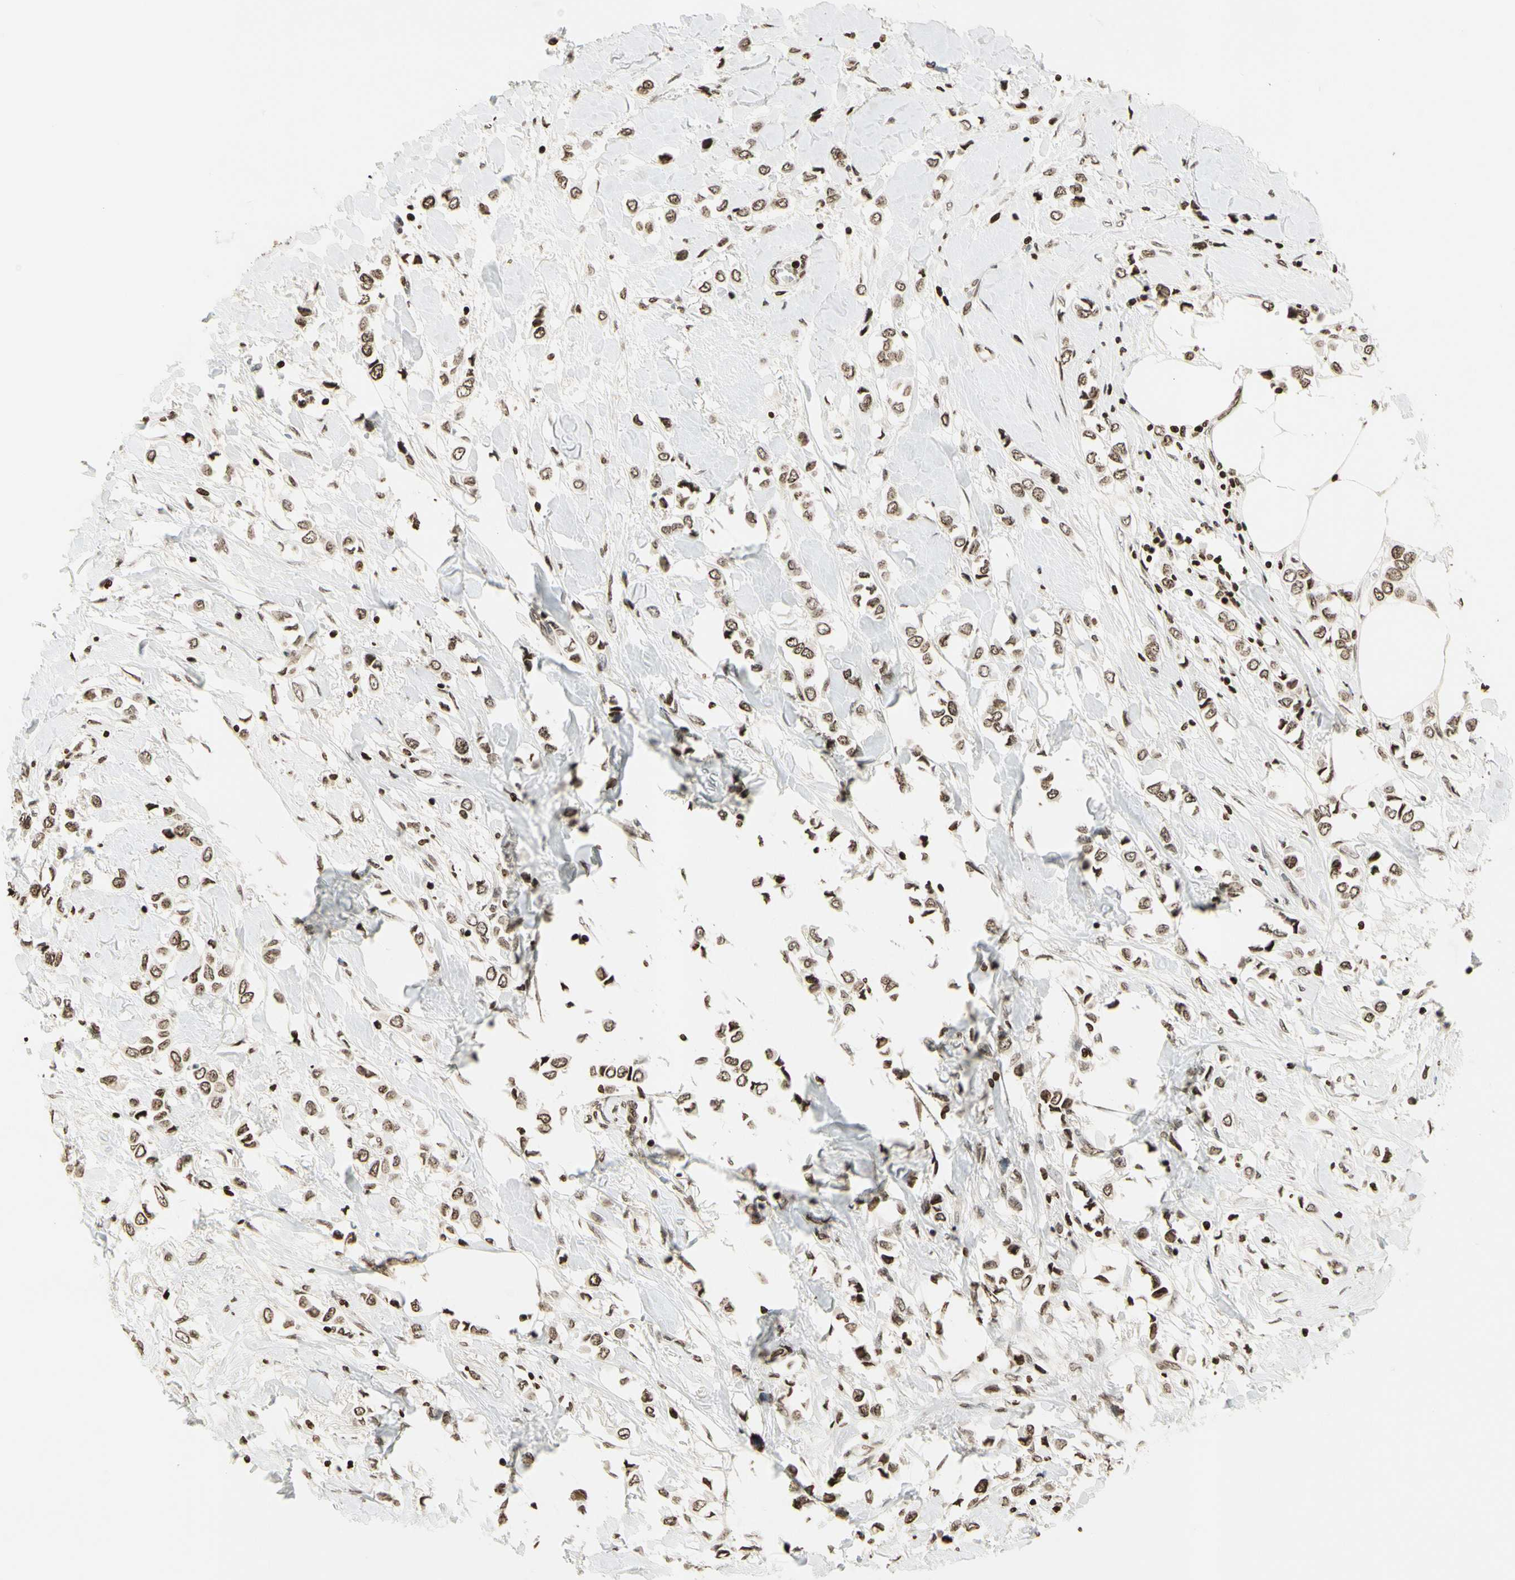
{"staining": {"intensity": "moderate", "quantity": ">75%", "location": "nuclear"}, "tissue": "breast cancer", "cell_type": "Tumor cells", "image_type": "cancer", "snomed": [{"axis": "morphology", "description": "Lobular carcinoma"}, {"axis": "topography", "description": "Breast"}], "caption": "Protein positivity by immunohistochemistry displays moderate nuclear staining in about >75% of tumor cells in breast lobular carcinoma.", "gene": "RORA", "patient": {"sex": "female", "age": 51}}